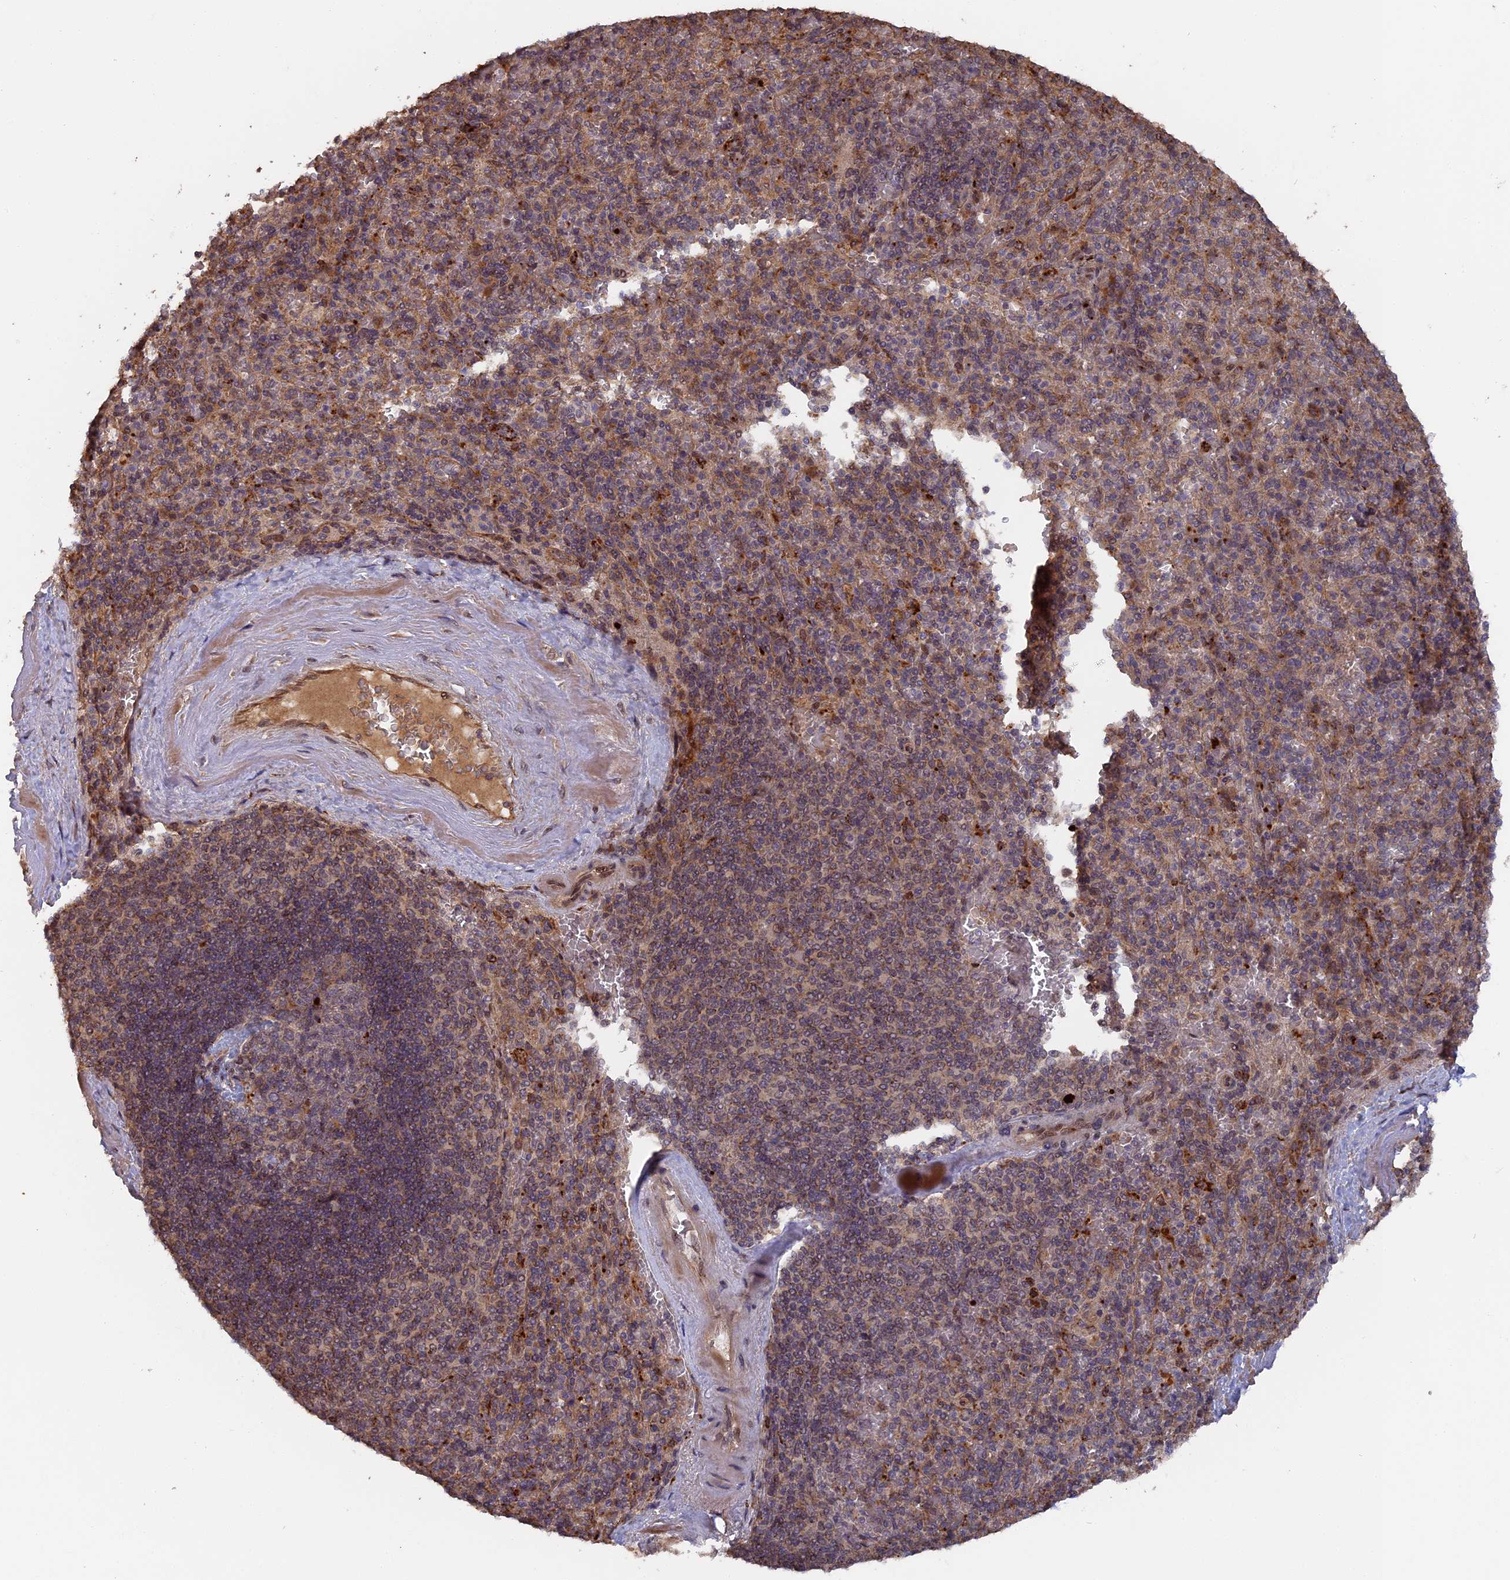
{"staining": {"intensity": "negative", "quantity": "none", "location": "none"}, "tissue": "spleen", "cell_type": "Cells in red pulp", "image_type": "normal", "snomed": [{"axis": "morphology", "description": "Normal tissue, NOS"}, {"axis": "topography", "description": "Spleen"}], "caption": "An immunohistochemistry (IHC) micrograph of normal spleen is shown. There is no staining in cells in red pulp of spleen.", "gene": "TELO2", "patient": {"sex": "male", "age": 82}}